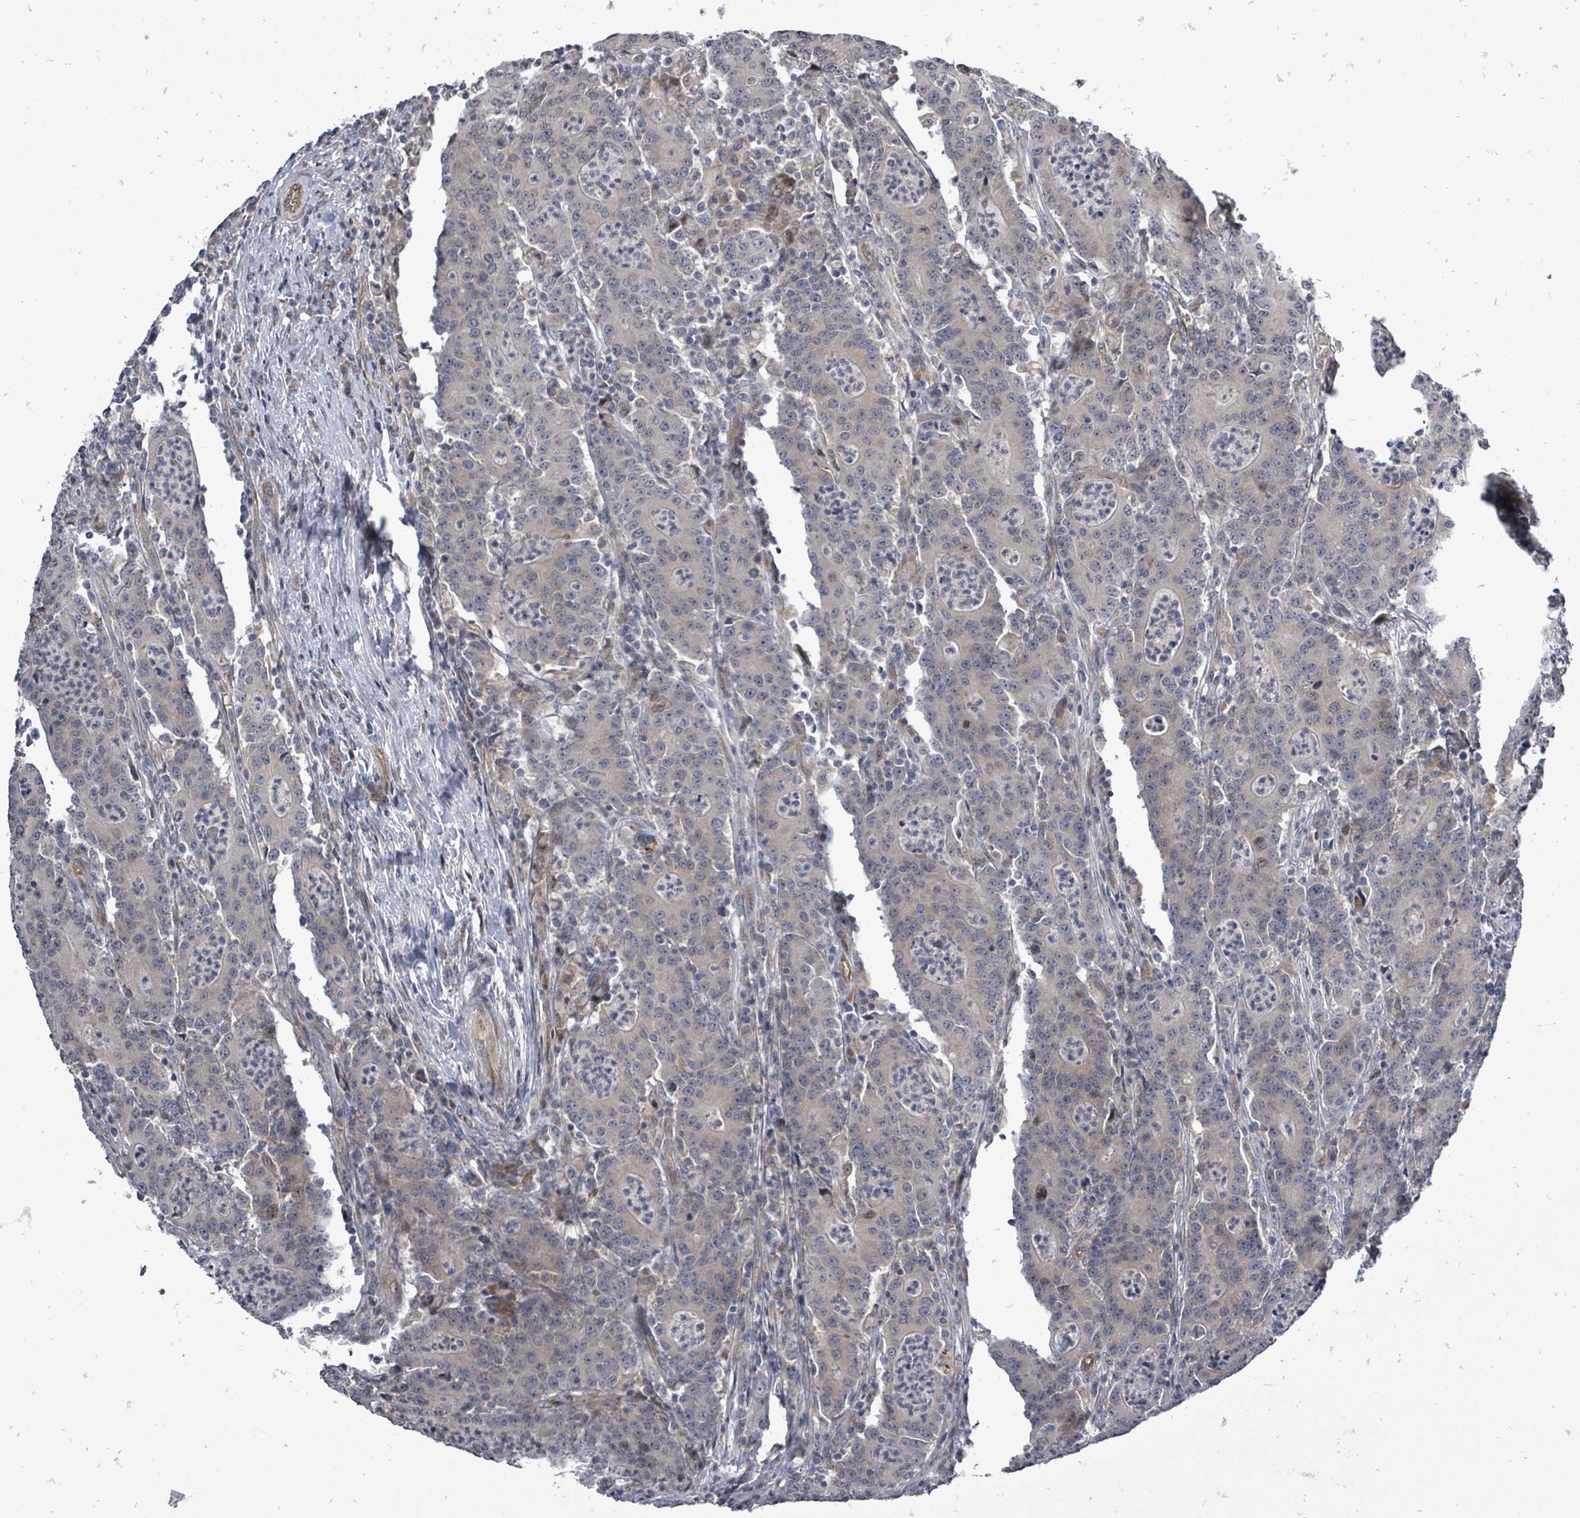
{"staining": {"intensity": "negative", "quantity": "none", "location": "none"}, "tissue": "colorectal cancer", "cell_type": "Tumor cells", "image_type": "cancer", "snomed": [{"axis": "morphology", "description": "Adenocarcinoma, NOS"}, {"axis": "topography", "description": "Colon"}], "caption": "Histopathology image shows no protein staining in tumor cells of adenocarcinoma (colorectal) tissue.", "gene": "RALGAPB", "patient": {"sex": "male", "age": 83}}